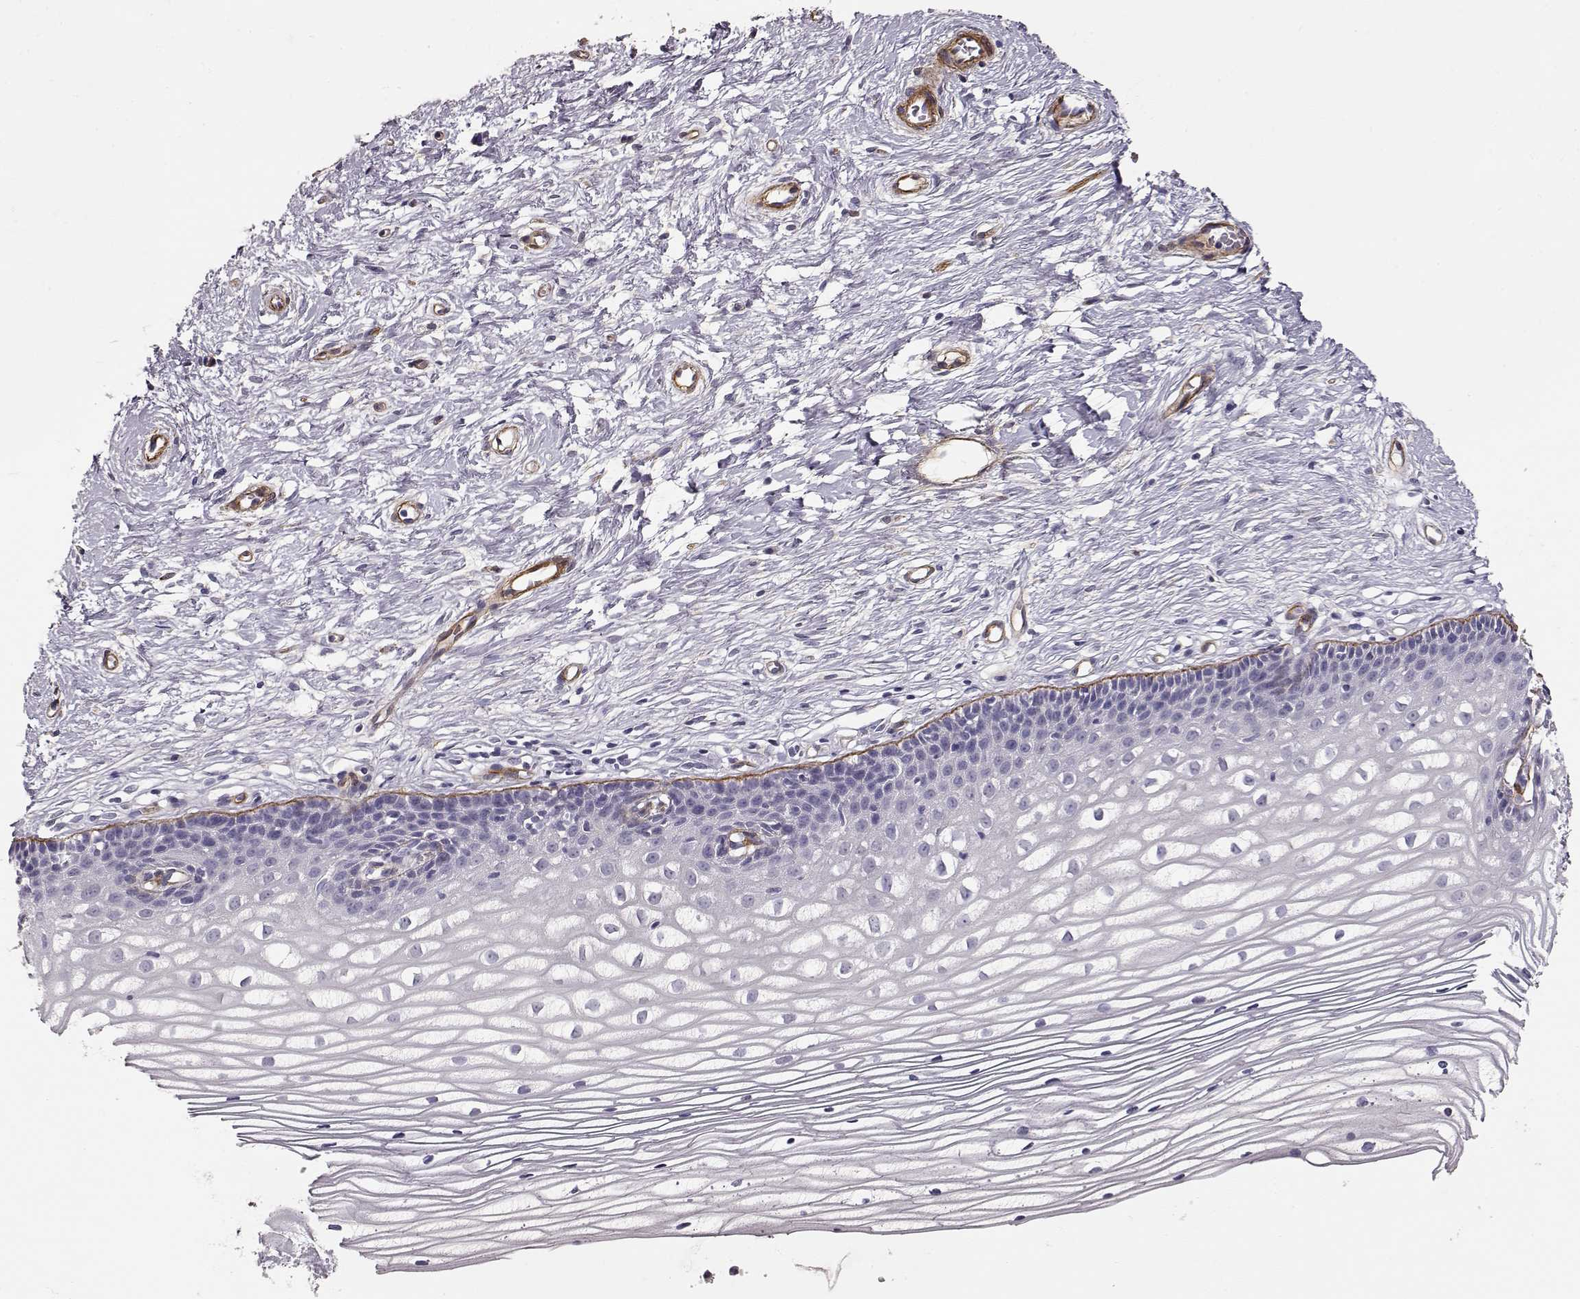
{"staining": {"intensity": "negative", "quantity": "none", "location": "none"}, "tissue": "cervix", "cell_type": "Glandular cells", "image_type": "normal", "snomed": [{"axis": "morphology", "description": "Normal tissue, NOS"}, {"axis": "topography", "description": "Cervix"}], "caption": "Photomicrograph shows no significant protein expression in glandular cells of benign cervix.", "gene": "LAMC1", "patient": {"sex": "female", "age": 40}}